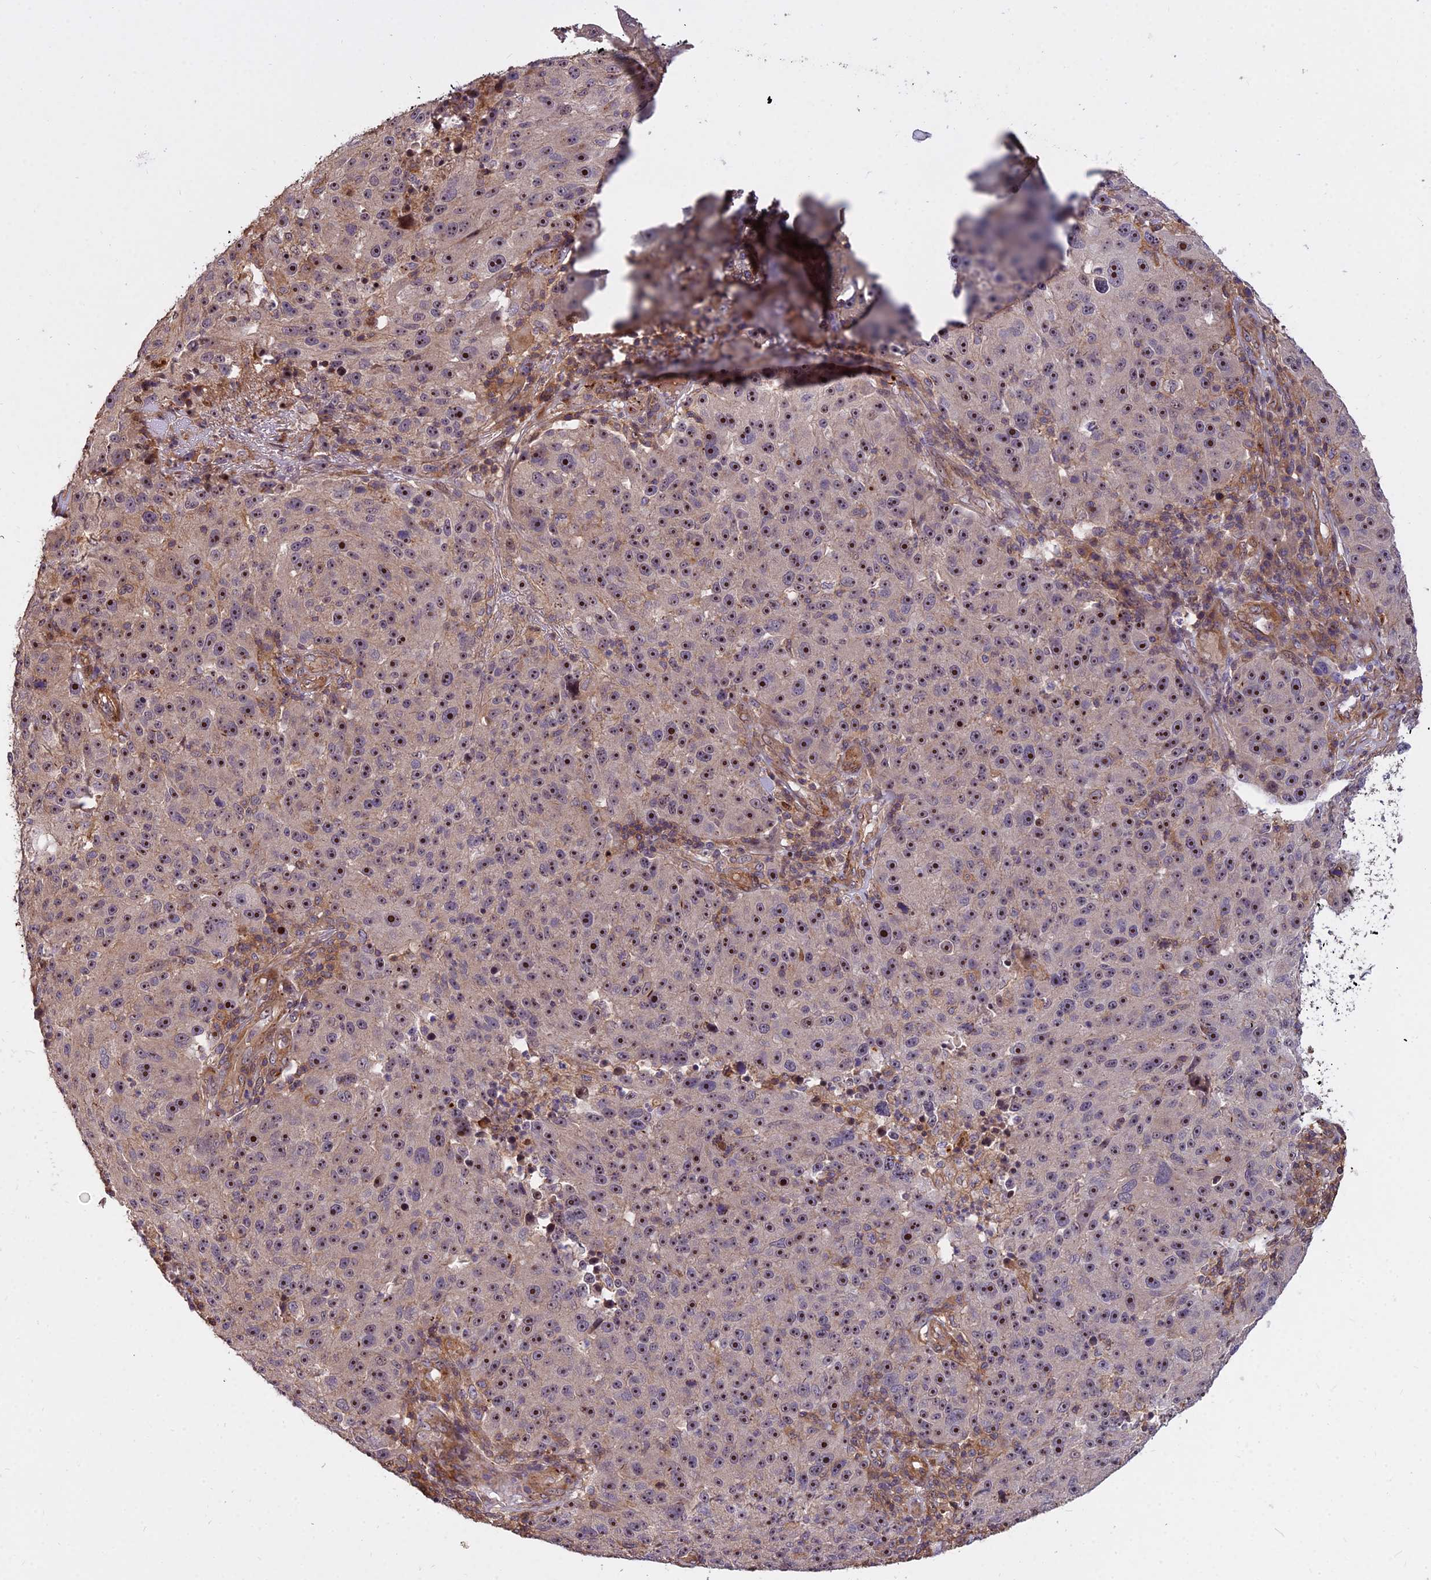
{"staining": {"intensity": "strong", "quantity": ">75%", "location": "nuclear"}, "tissue": "melanoma", "cell_type": "Tumor cells", "image_type": "cancer", "snomed": [{"axis": "morphology", "description": "Malignant melanoma, NOS"}, {"axis": "topography", "description": "Skin"}], "caption": "High-power microscopy captured an immunohistochemistry (IHC) histopathology image of melanoma, revealing strong nuclear staining in about >75% of tumor cells.", "gene": "TCEA3", "patient": {"sex": "male", "age": 53}}